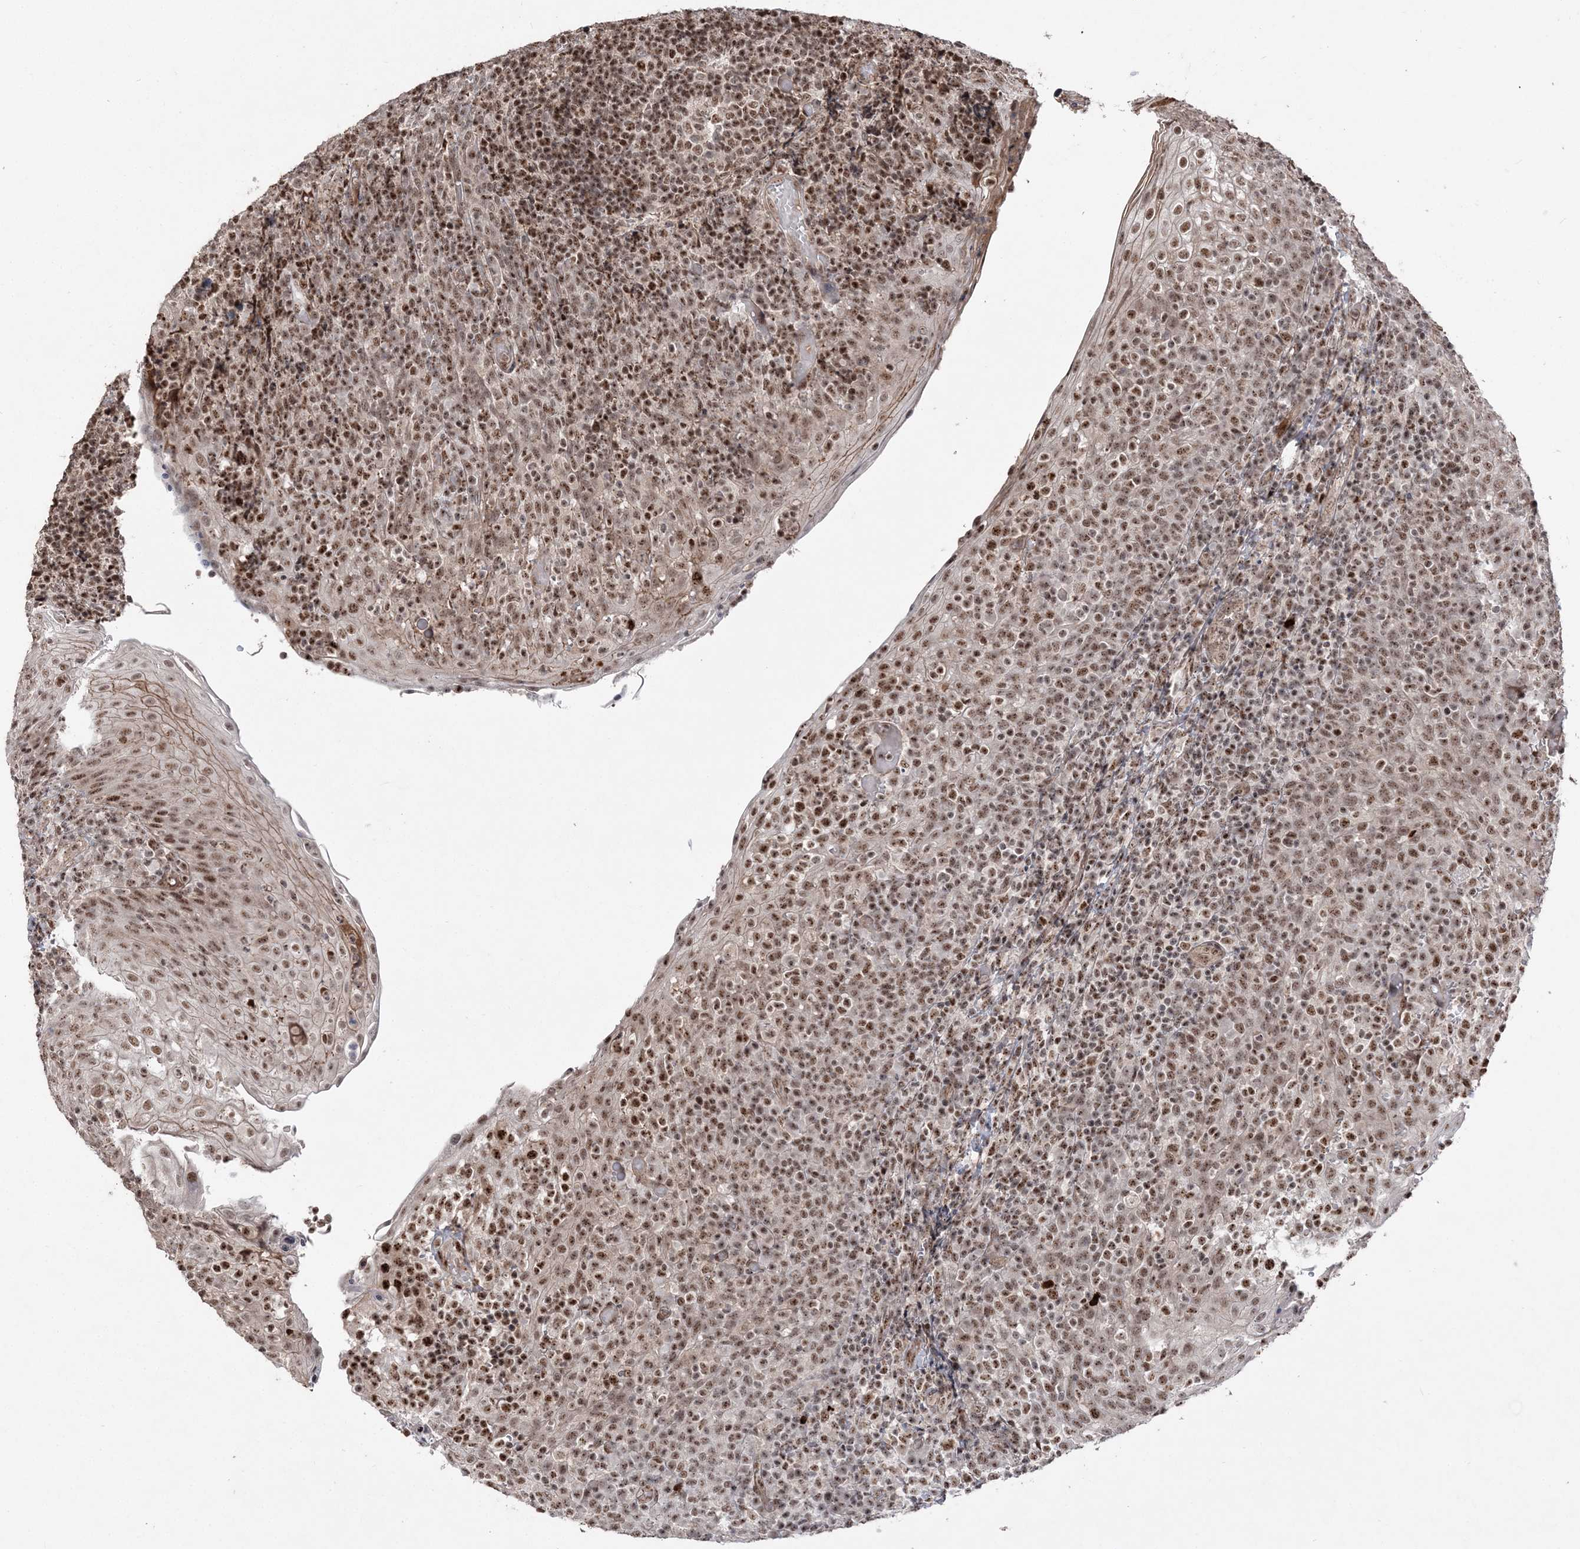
{"staining": {"intensity": "moderate", "quantity": ">75%", "location": "nuclear"}, "tissue": "tonsil", "cell_type": "Germinal center cells", "image_type": "normal", "snomed": [{"axis": "morphology", "description": "Normal tissue, NOS"}, {"axis": "topography", "description": "Tonsil"}], "caption": "IHC histopathology image of benign tonsil stained for a protein (brown), which demonstrates medium levels of moderate nuclear positivity in about >75% of germinal center cells.", "gene": "RBM17", "patient": {"sex": "female", "age": 19}}